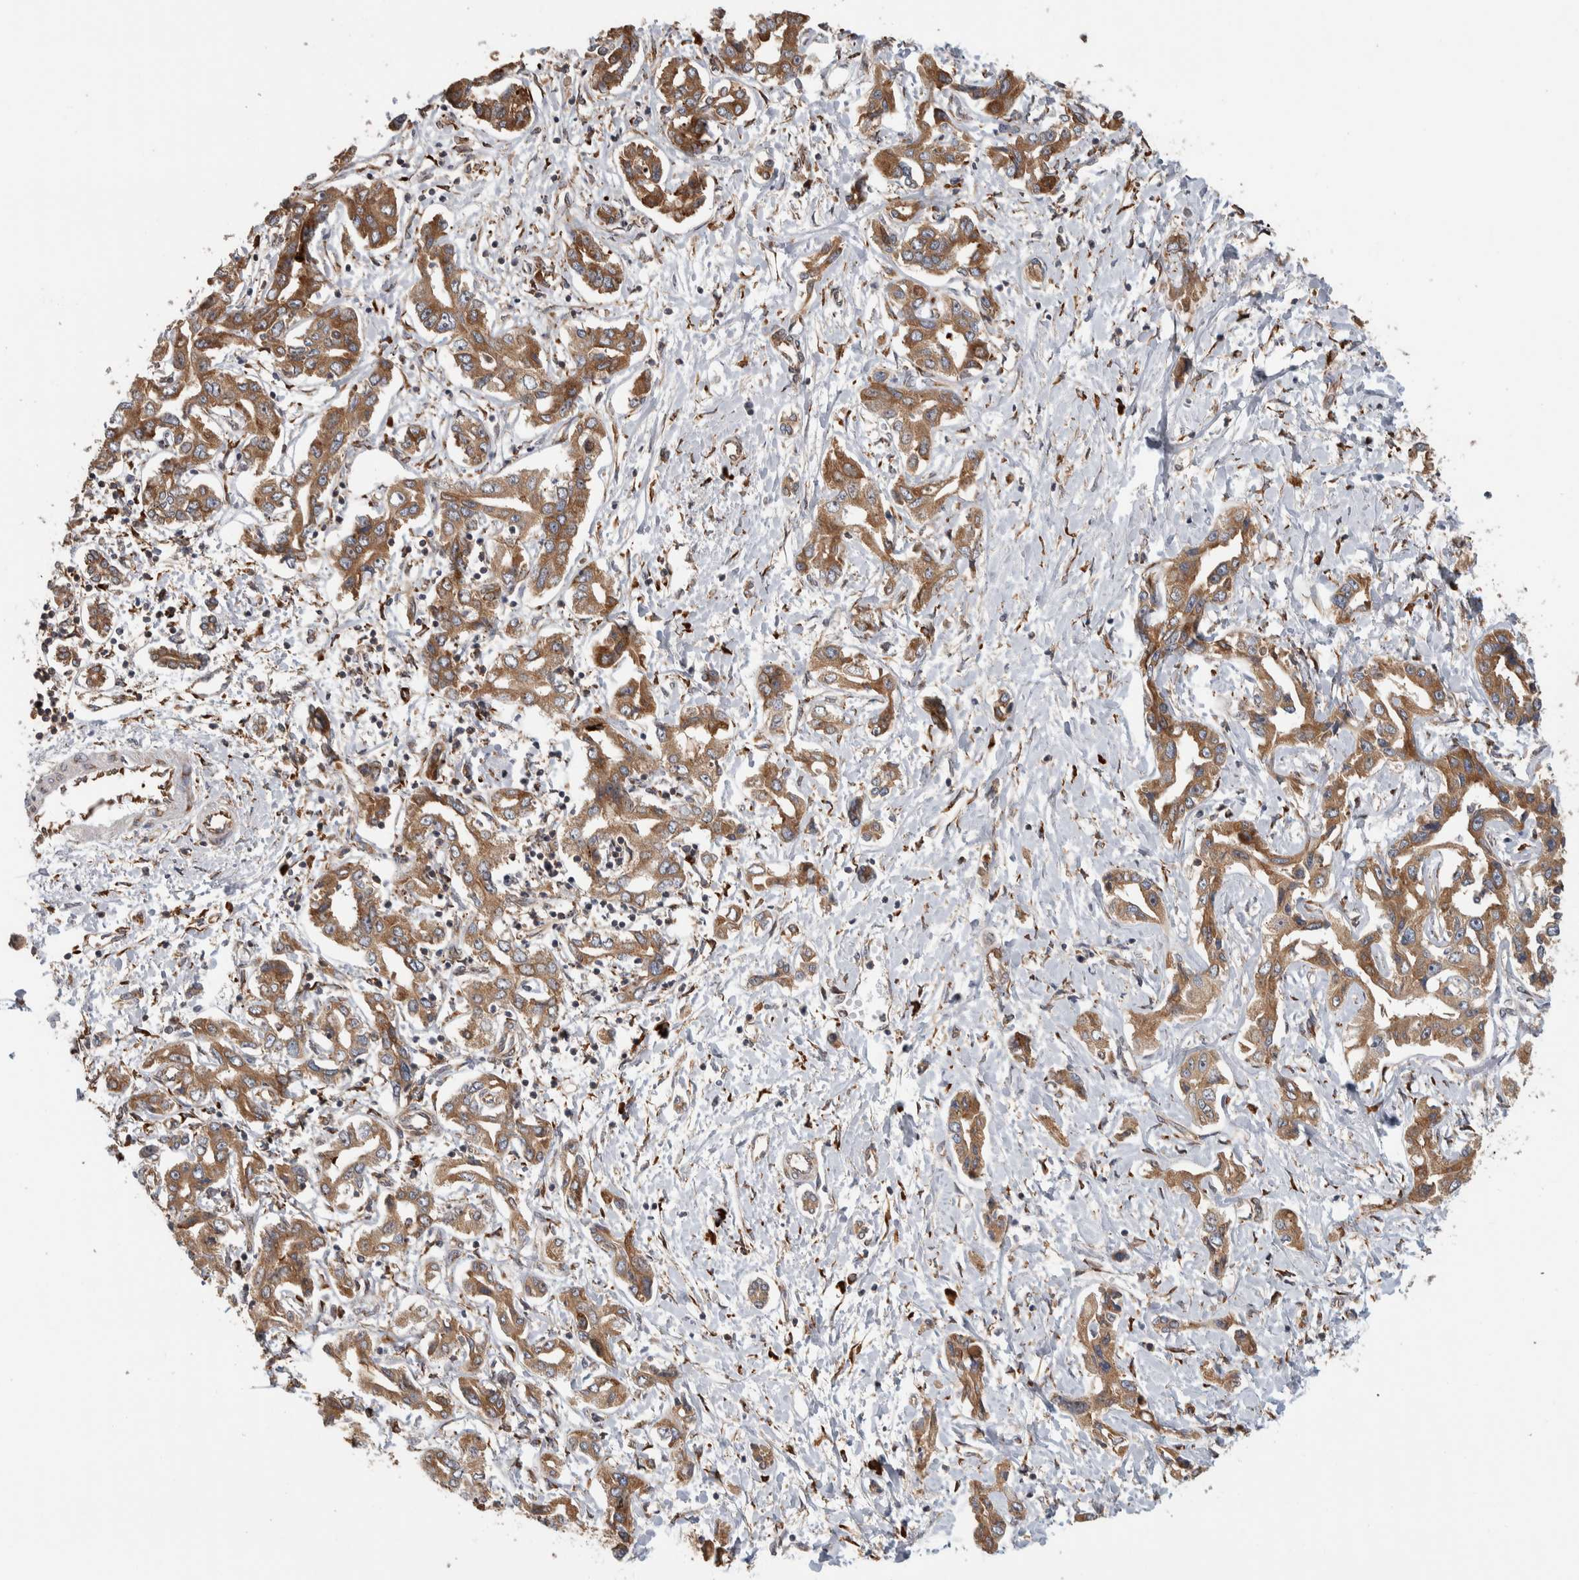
{"staining": {"intensity": "moderate", "quantity": ">75%", "location": "cytoplasmic/membranous"}, "tissue": "liver cancer", "cell_type": "Tumor cells", "image_type": "cancer", "snomed": [{"axis": "morphology", "description": "Cholangiocarcinoma"}, {"axis": "topography", "description": "Liver"}], "caption": "Immunohistochemistry (IHC) of liver cholangiocarcinoma exhibits medium levels of moderate cytoplasmic/membranous expression in about >75% of tumor cells. (IHC, brightfield microscopy, high magnification).", "gene": "EIF3H", "patient": {"sex": "male", "age": 59}}